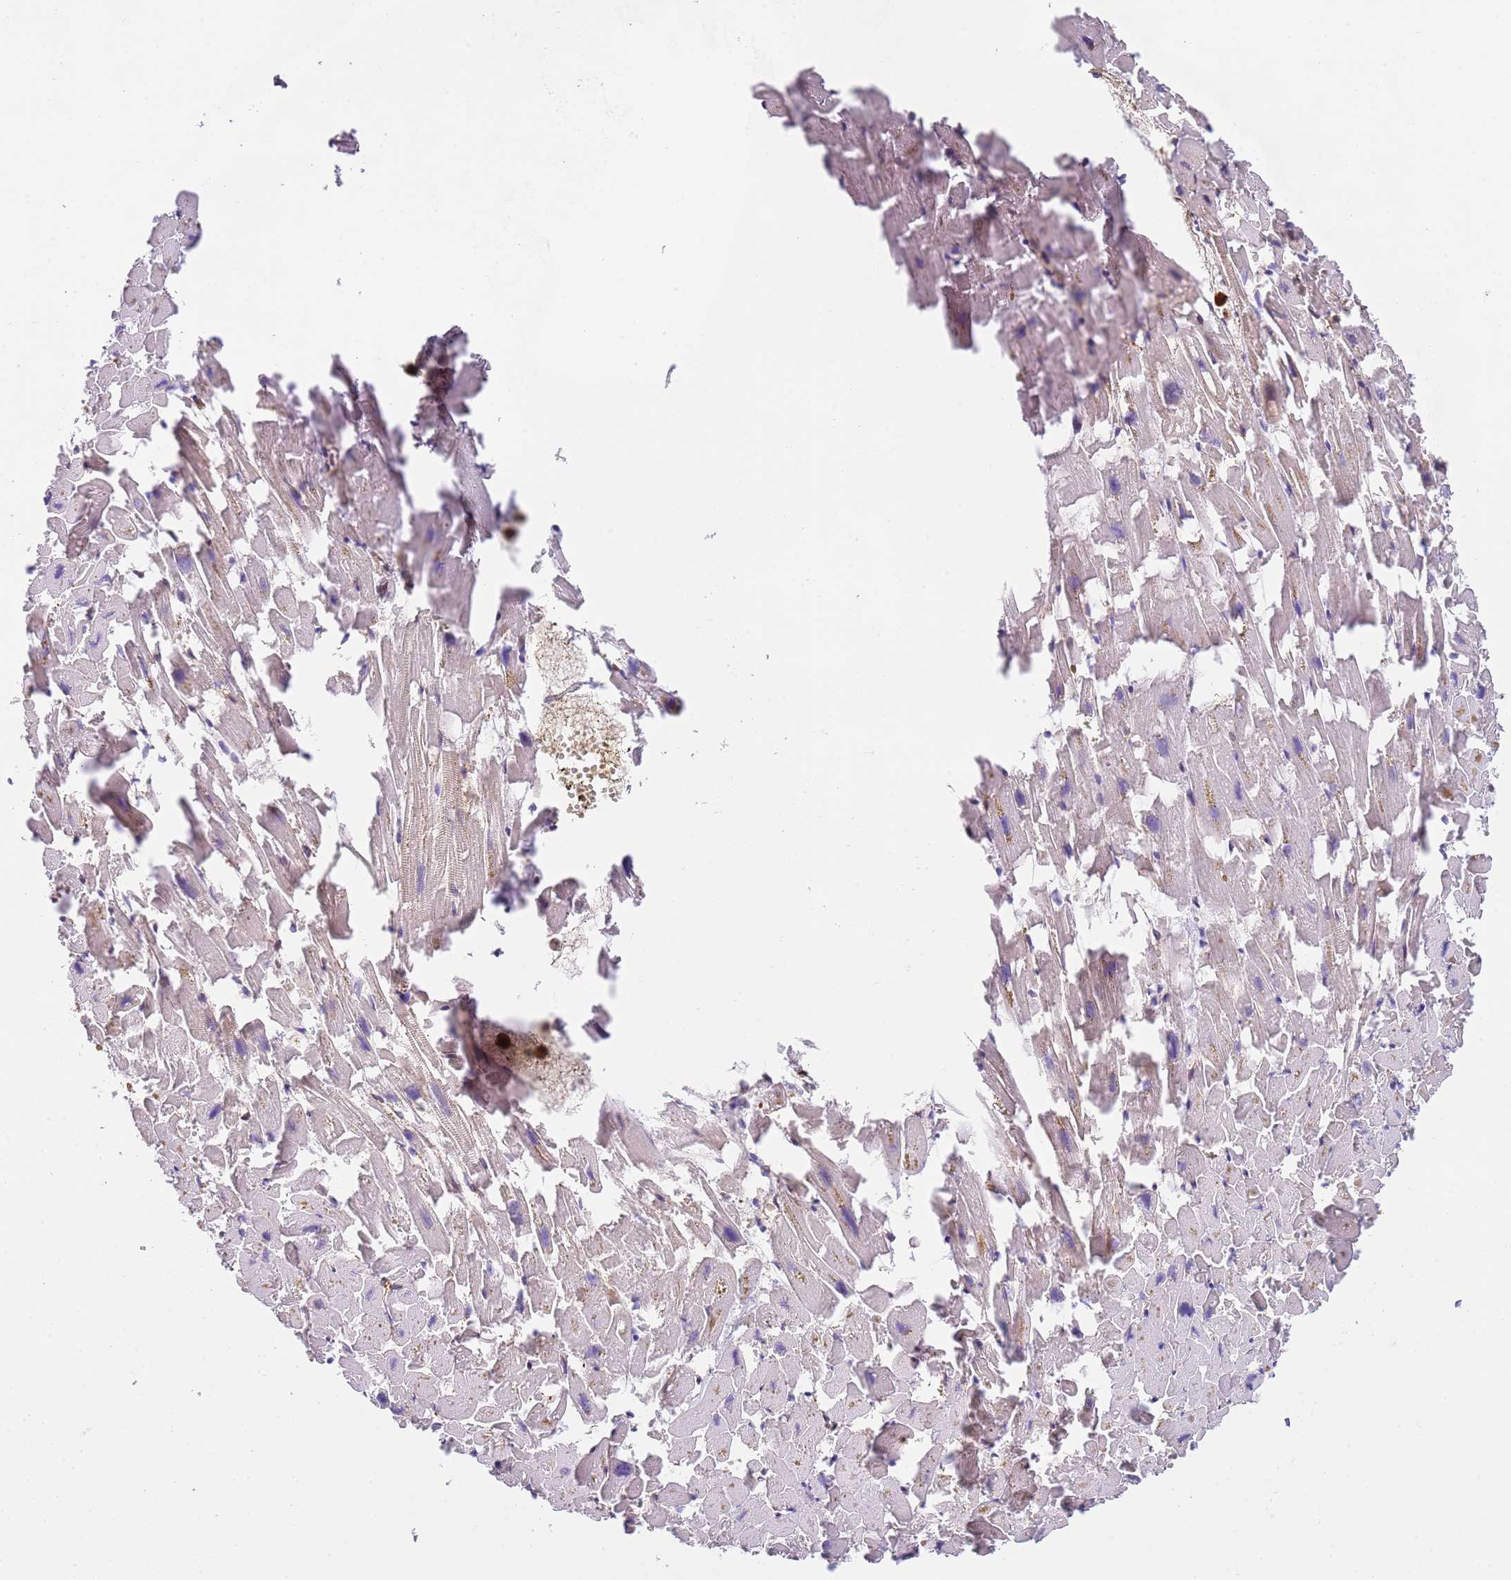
{"staining": {"intensity": "moderate", "quantity": "25%-75%", "location": "cytoplasmic/membranous"}, "tissue": "heart muscle", "cell_type": "Cardiomyocytes", "image_type": "normal", "snomed": [{"axis": "morphology", "description": "Normal tissue, NOS"}, {"axis": "topography", "description": "Heart"}], "caption": "Moderate cytoplasmic/membranous protein staining is seen in approximately 25%-75% of cardiomyocytes in heart muscle.", "gene": "OR6P1", "patient": {"sex": "female", "age": 64}}